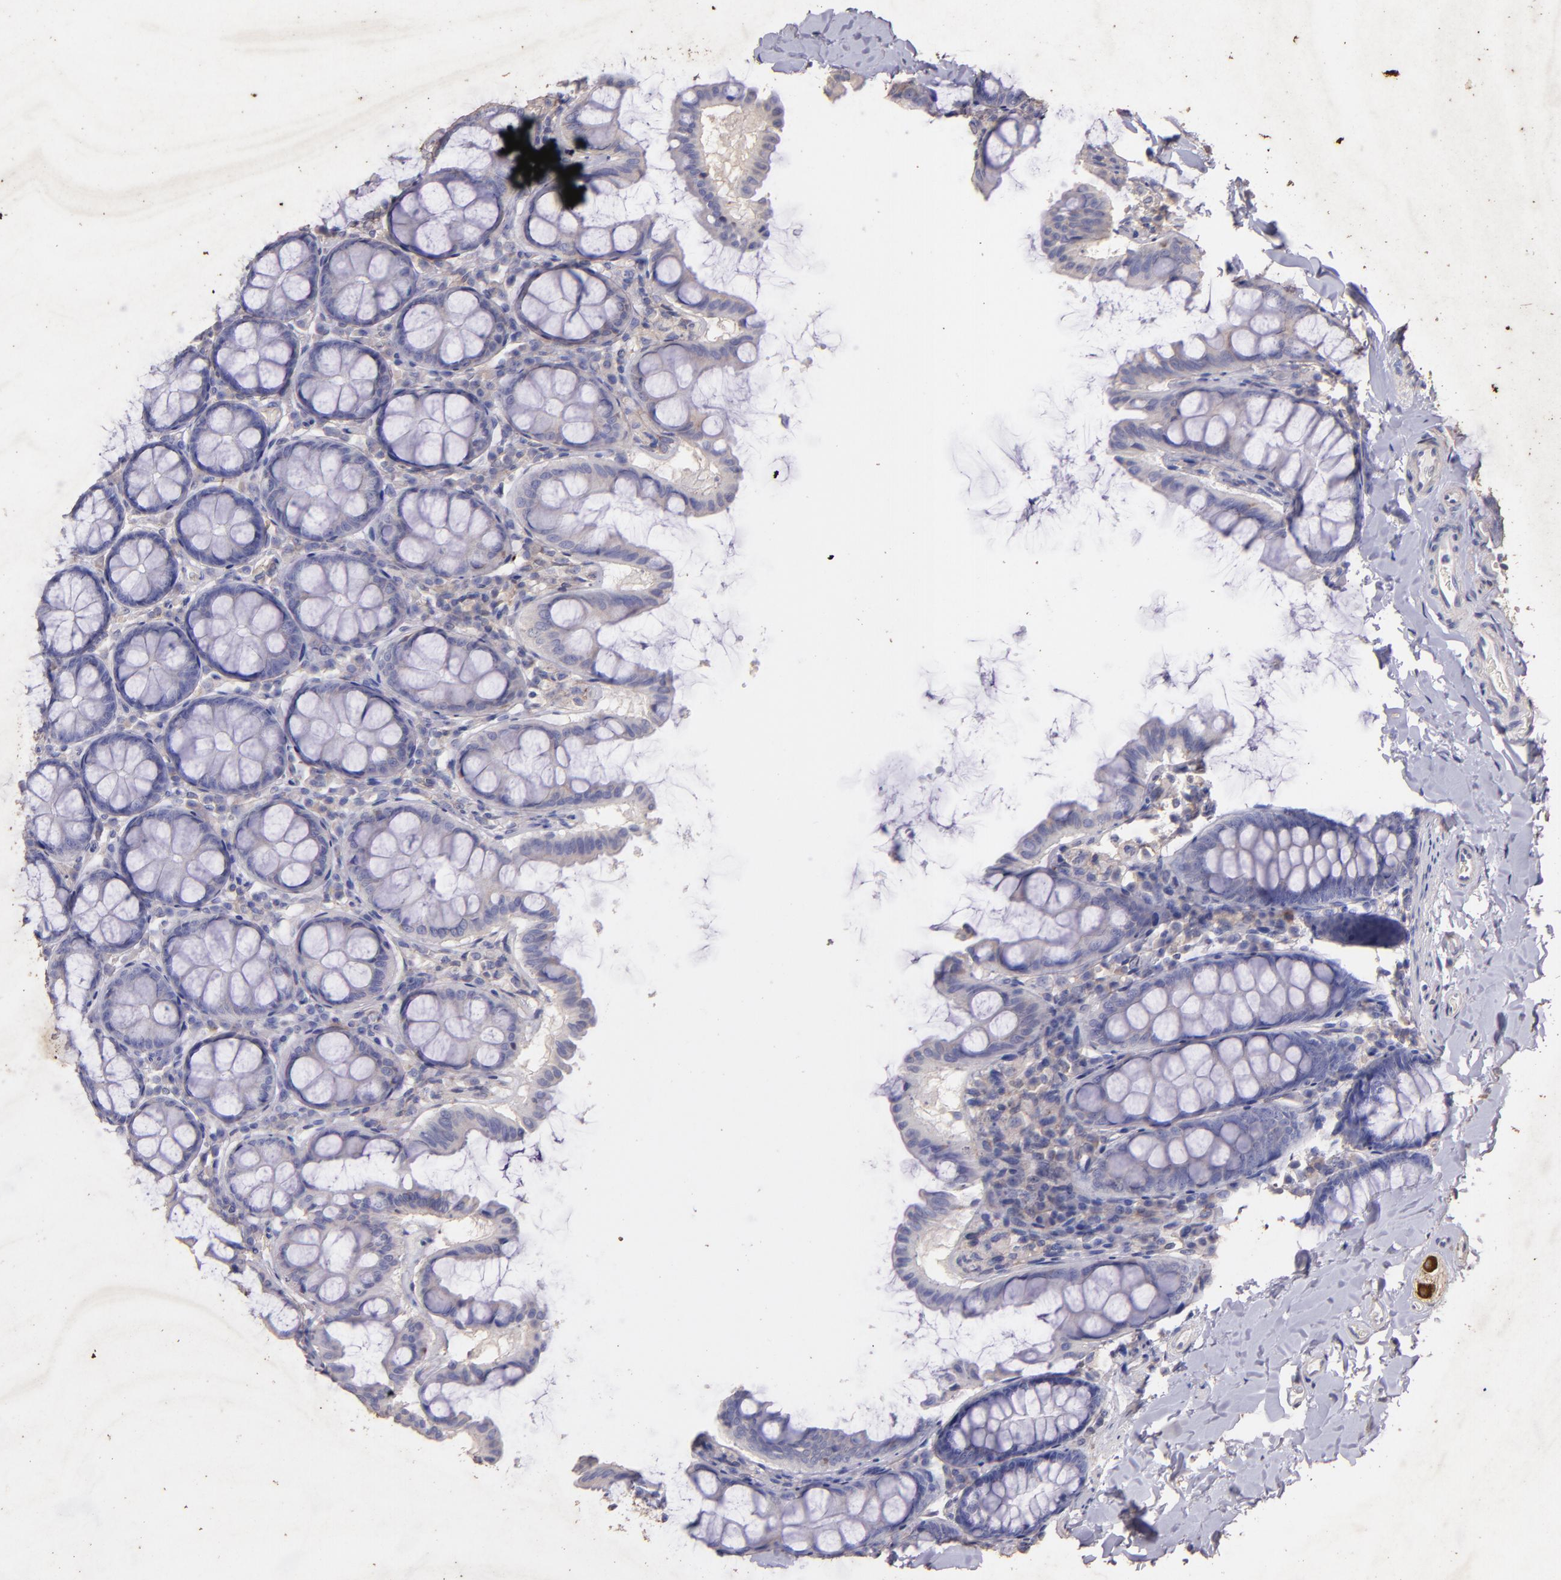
{"staining": {"intensity": "negative", "quantity": "none", "location": "none"}, "tissue": "colon", "cell_type": "Endothelial cells", "image_type": "normal", "snomed": [{"axis": "morphology", "description": "Normal tissue, NOS"}, {"axis": "topography", "description": "Colon"}], "caption": "Immunohistochemical staining of benign human colon exhibits no significant expression in endothelial cells. Brightfield microscopy of immunohistochemistry (IHC) stained with DAB (brown) and hematoxylin (blue), captured at high magnification.", "gene": "RET", "patient": {"sex": "female", "age": 61}}